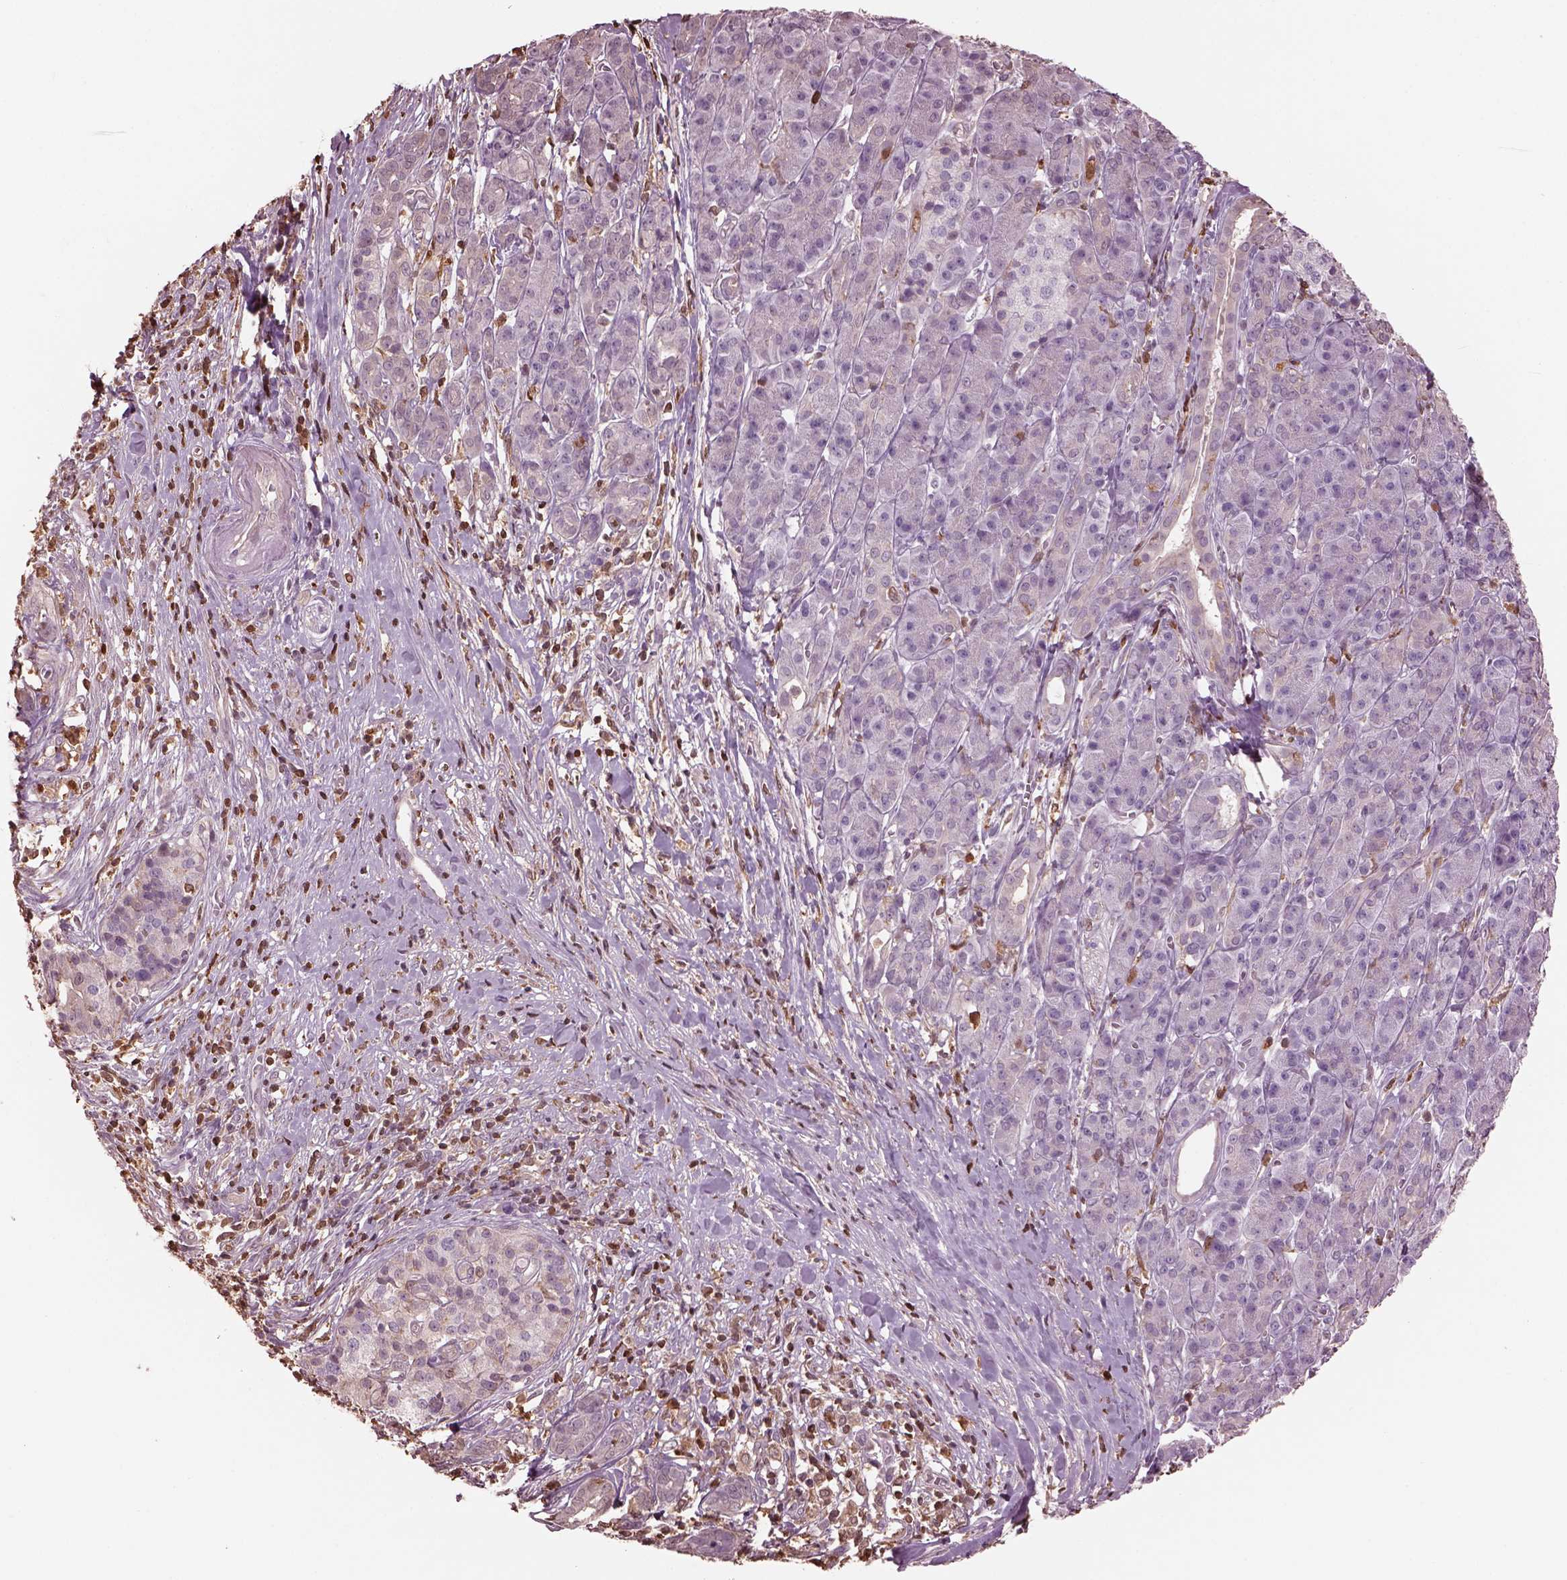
{"staining": {"intensity": "weak", "quantity": "<25%", "location": "cytoplasmic/membranous"}, "tissue": "pancreatic cancer", "cell_type": "Tumor cells", "image_type": "cancer", "snomed": [{"axis": "morphology", "description": "Adenocarcinoma, NOS"}, {"axis": "topography", "description": "Pancreas"}], "caption": "An IHC image of pancreatic adenocarcinoma is shown. There is no staining in tumor cells of pancreatic adenocarcinoma. (IHC, brightfield microscopy, high magnification).", "gene": "IL31RA", "patient": {"sex": "male", "age": 61}}